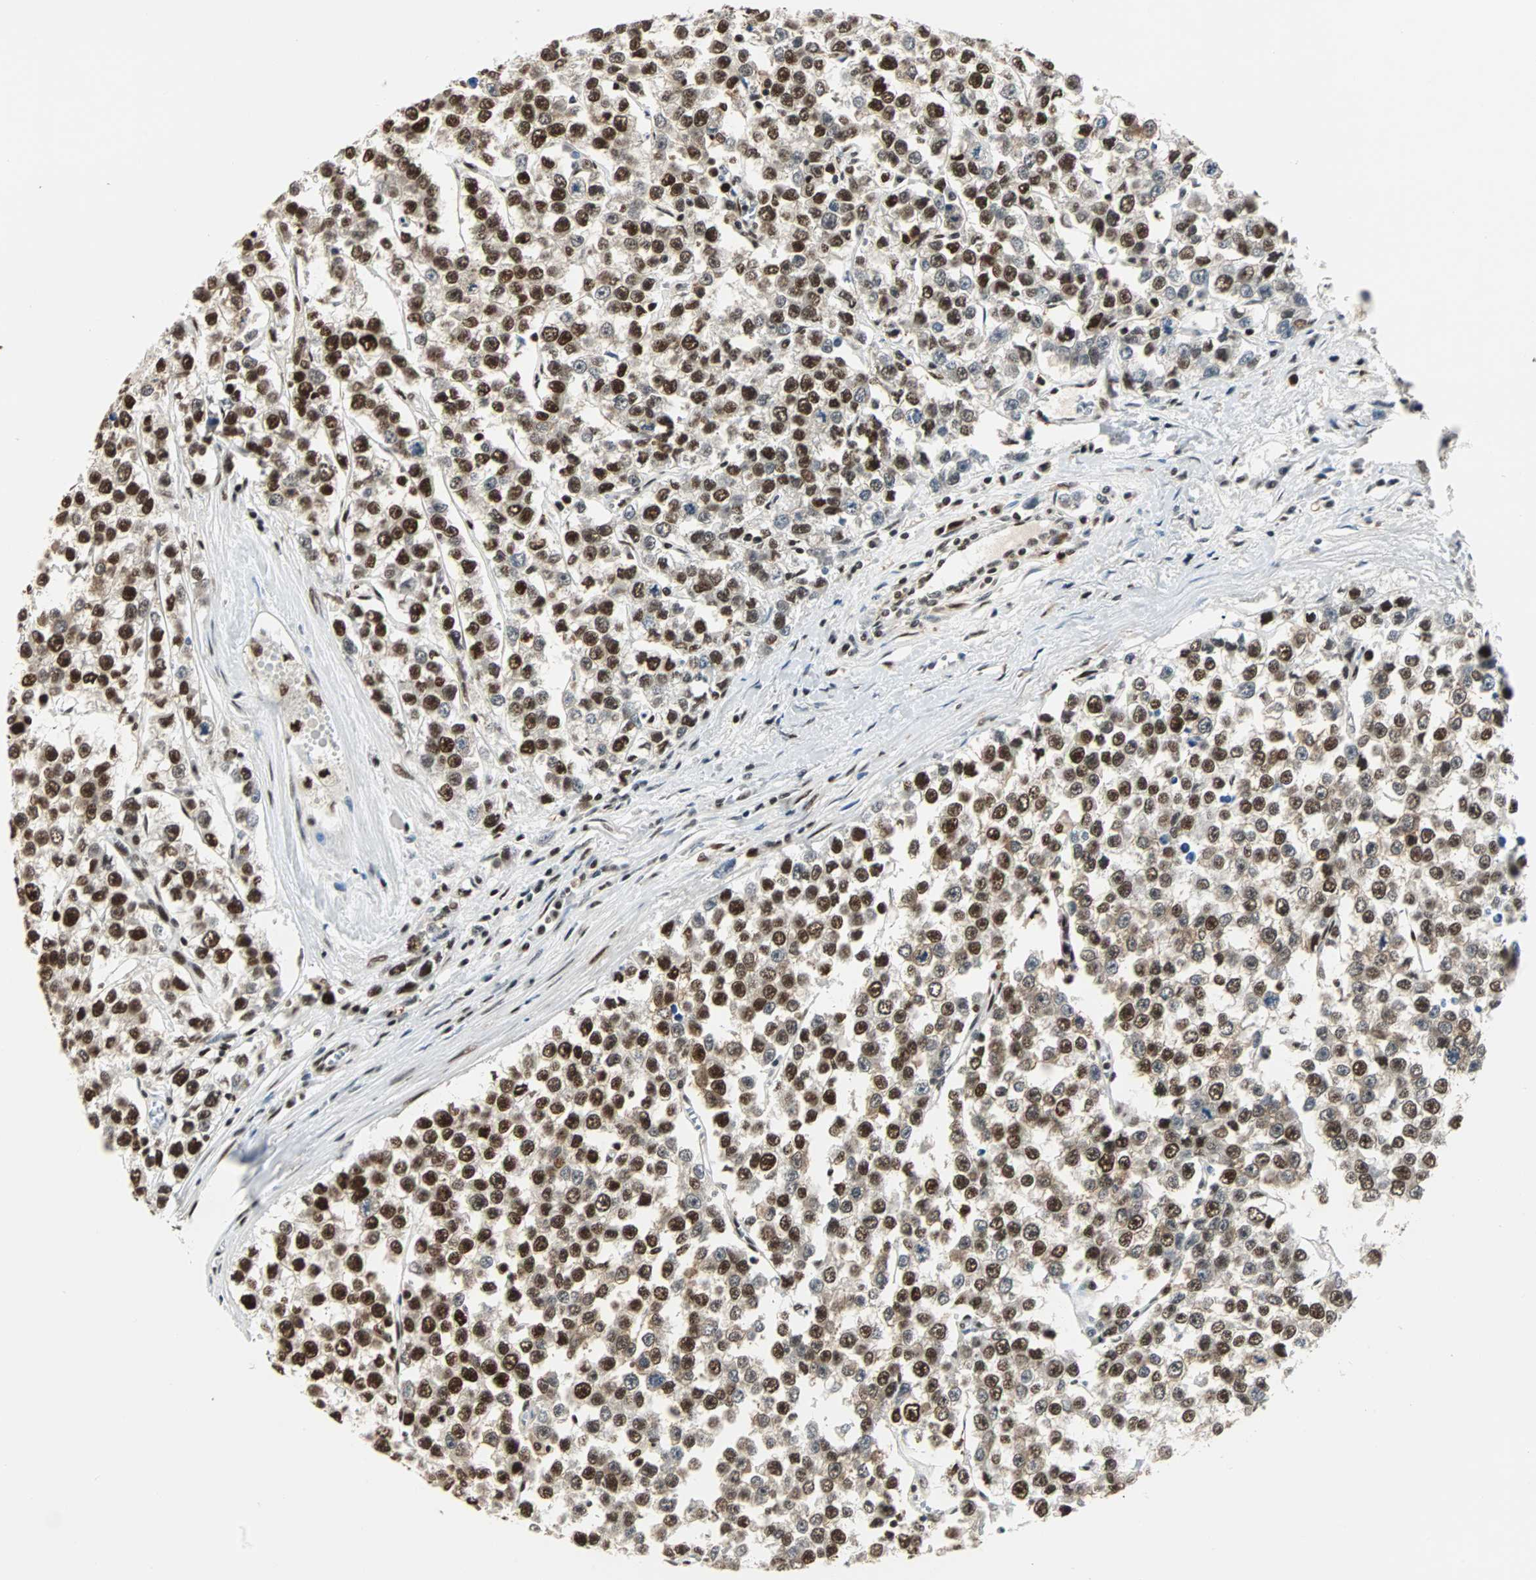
{"staining": {"intensity": "strong", "quantity": ">75%", "location": "cytoplasmic/membranous,nuclear"}, "tissue": "testis cancer", "cell_type": "Tumor cells", "image_type": "cancer", "snomed": [{"axis": "morphology", "description": "Seminoma, NOS"}, {"axis": "morphology", "description": "Carcinoma, Embryonal, NOS"}, {"axis": "topography", "description": "Testis"}], "caption": "Tumor cells show high levels of strong cytoplasmic/membranous and nuclear positivity in about >75% of cells in human testis cancer.", "gene": "XRCC4", "patient": {"sex": "male", "age": 52}}